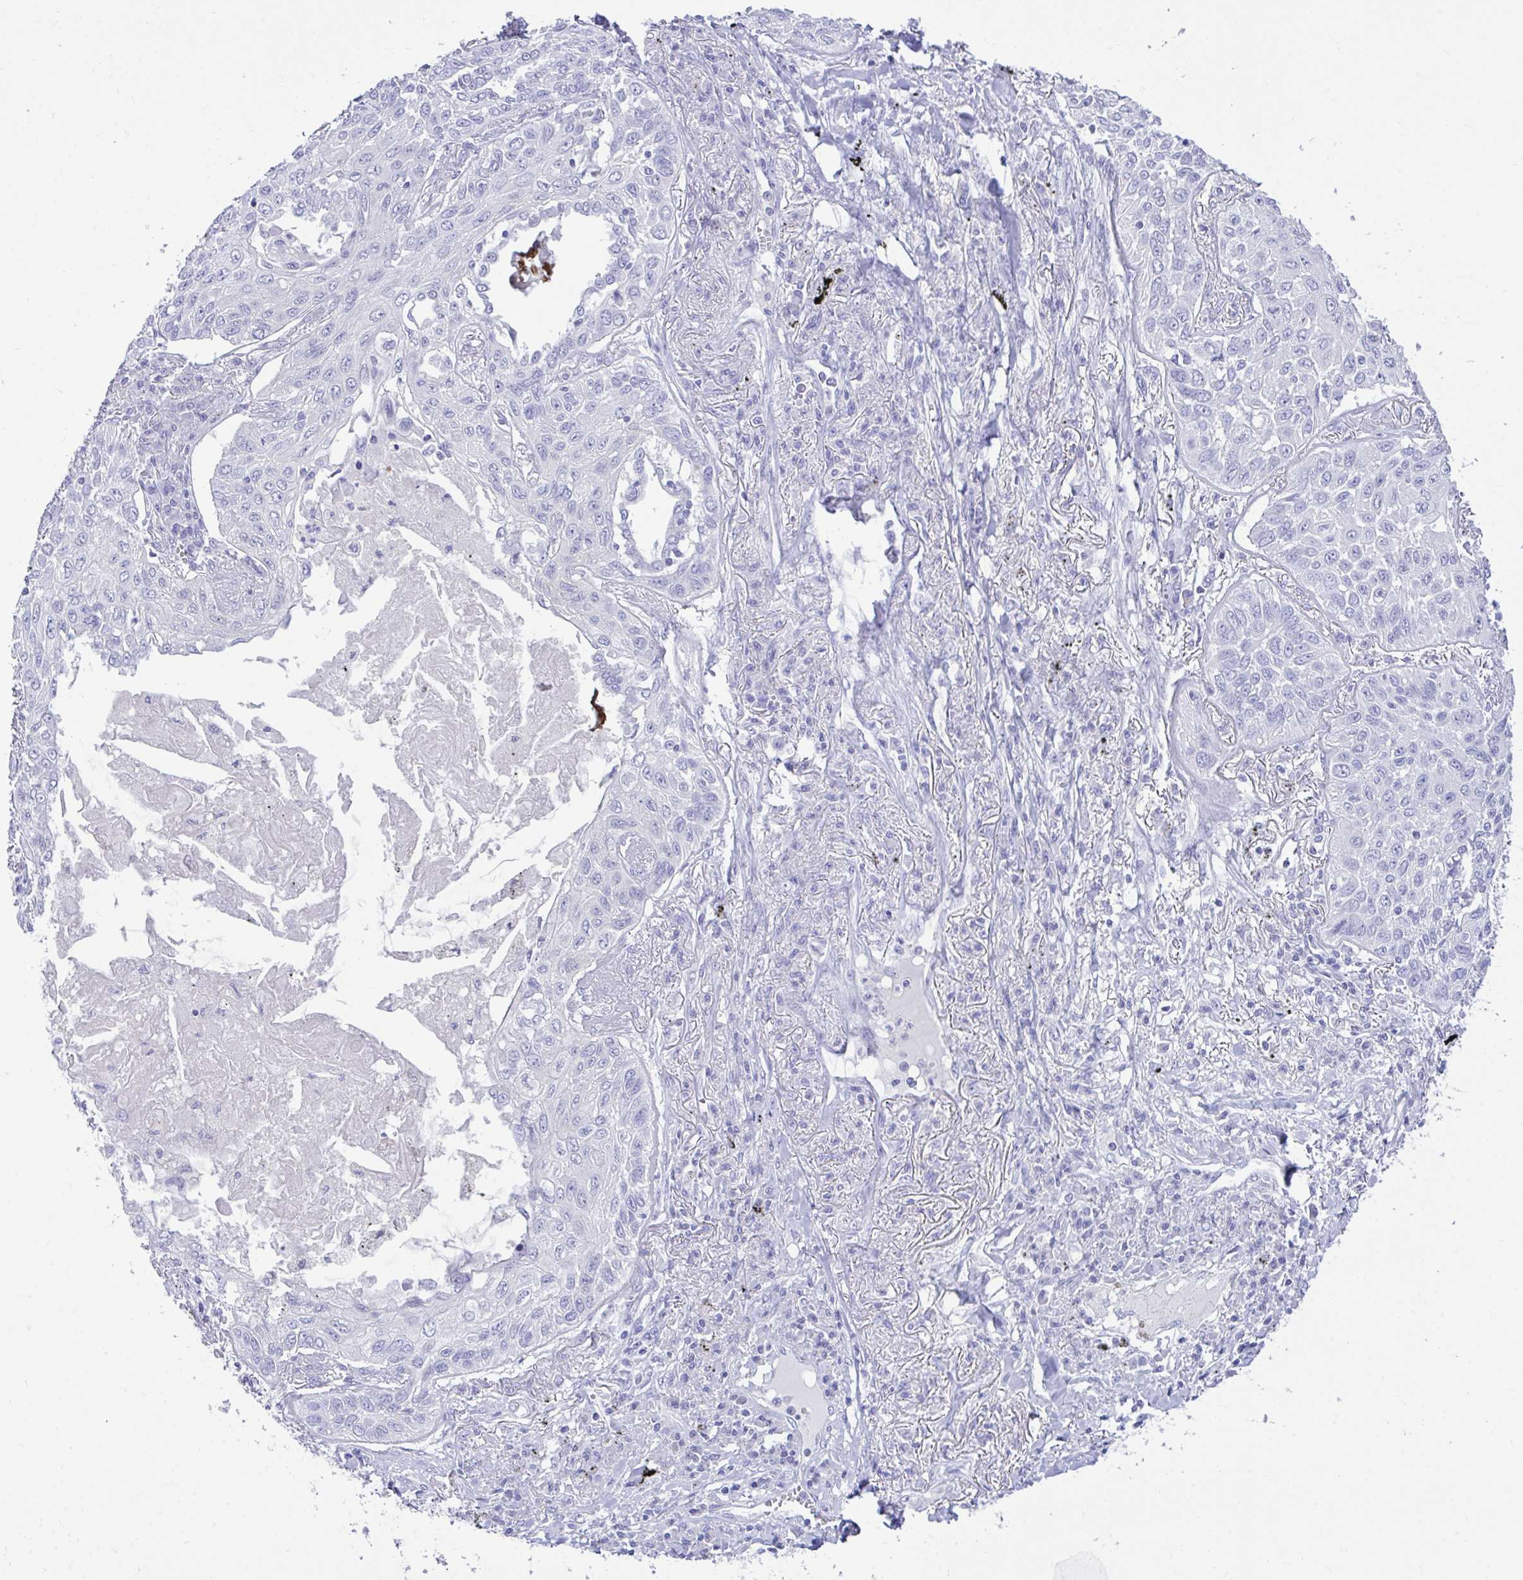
{"staining": {"intensity": "negative", "quantity": "none", "location": "none"}, "tissue": "lung cancer", "cell_type": "Tumor cells", "image_type": "cancer", "snomed": [{"axis": "morphology", "description": "Squamous cell carcinoma, NOS"}, {"axis": "topography", "description": "Lung"}], "caption": "DAB immunohistochemical staining of lung squamous cell carcinoma shows no significant staining in tumor cells.", "gene": "PLEKHH1", "patient": {"sex": "male", "age": 75}}